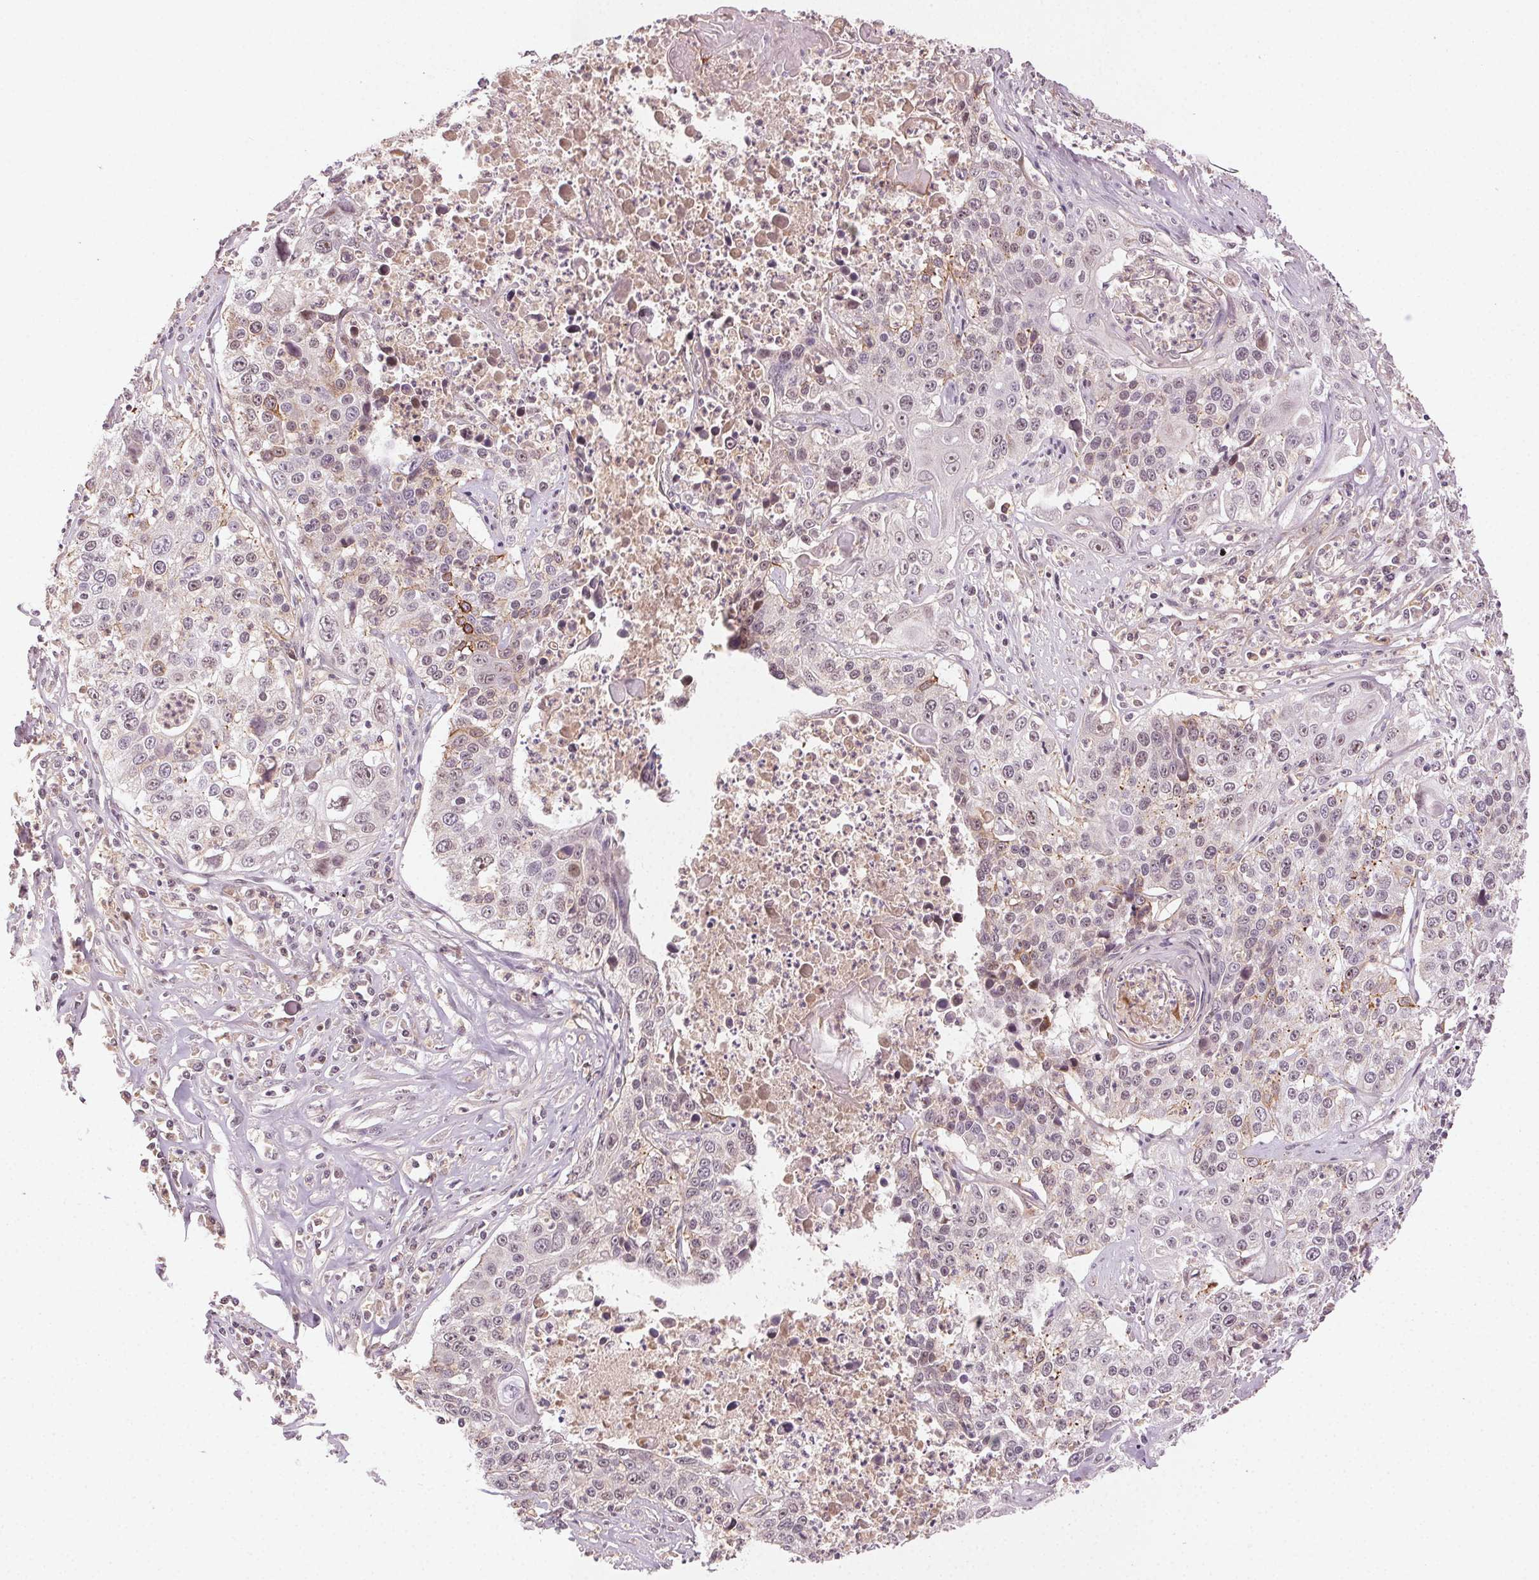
{"staining": {"intensity": "moderate", "quantity": "<25%", "location": "cytoplasmic/membranous"}, "tissue": "lung cancer", "cell_type": "Tumor cells", "image_type": "cancer", "snomed": [{"axis": "morphology", "description": "Squamous cell carcinoma, NOS"}, {"axis": "morphology", "description": "Squamous cell carcinoma, metastatic, NOS"}, {"axis": "topography", "description": "Lung"}, {"axis": "topography", "description": "Pleura, NOS"}], "caption": "Immunohistochemical staining of lung cancer (squamous cell carcinoma) demonstrates moderate cytoplasmic/membranous protein positivity in approximately <25% of tumor cells.", "gene": "TUB", "patient": {"sex": "male", "age": 72}}